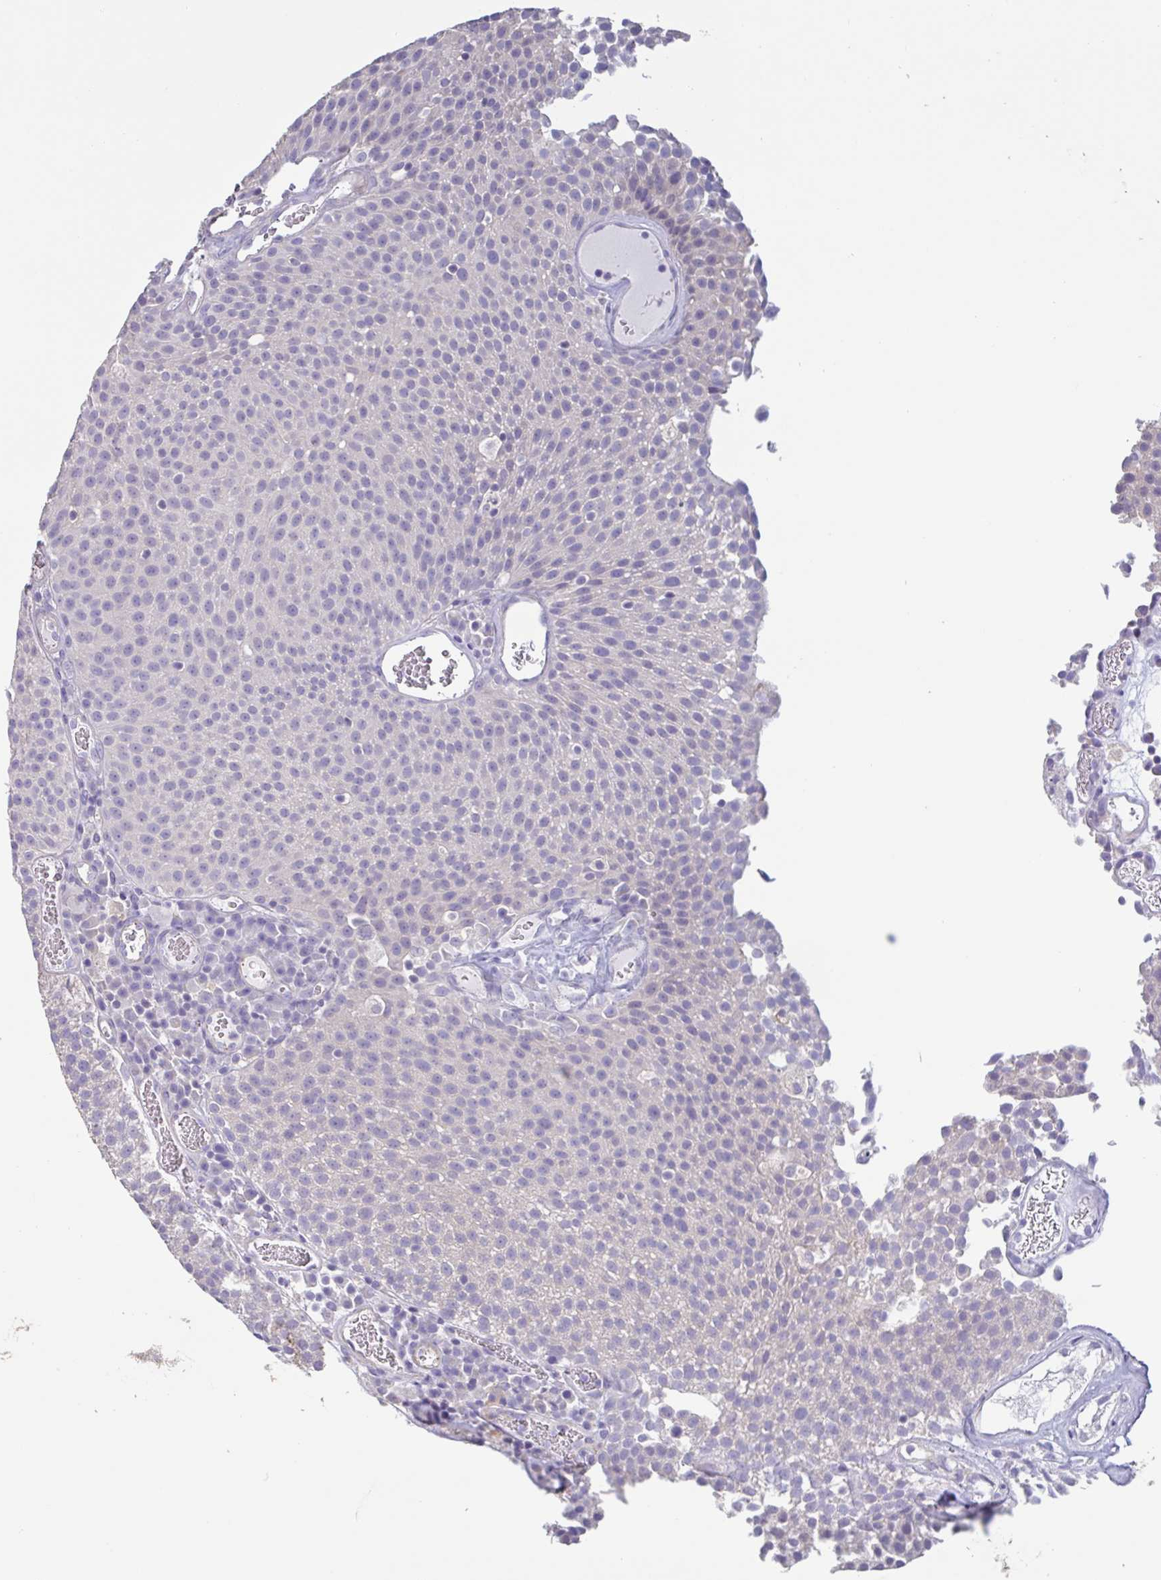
{"staining": {"intensity": "negative", "quantity": "none", "location": "none"}, "tissue": "urothelial cancer", "cell_type": "Tumor cells", "image_type": "cancer", "snomed": [{"axis": "morphology", "description": "Urothelial carcinoma, Low grade"}, {"axis": "topography", "description": "Urinary bladder"}], "caption": "Immunohistochemistry micrograph of neoplastic tissue: human urothelial carcinoma (low-grade) stained with DAB shows no significant protein positivity in tumor cells.", "gene": "CHMP5", "patient": {"sex": "female", "age": 79}}